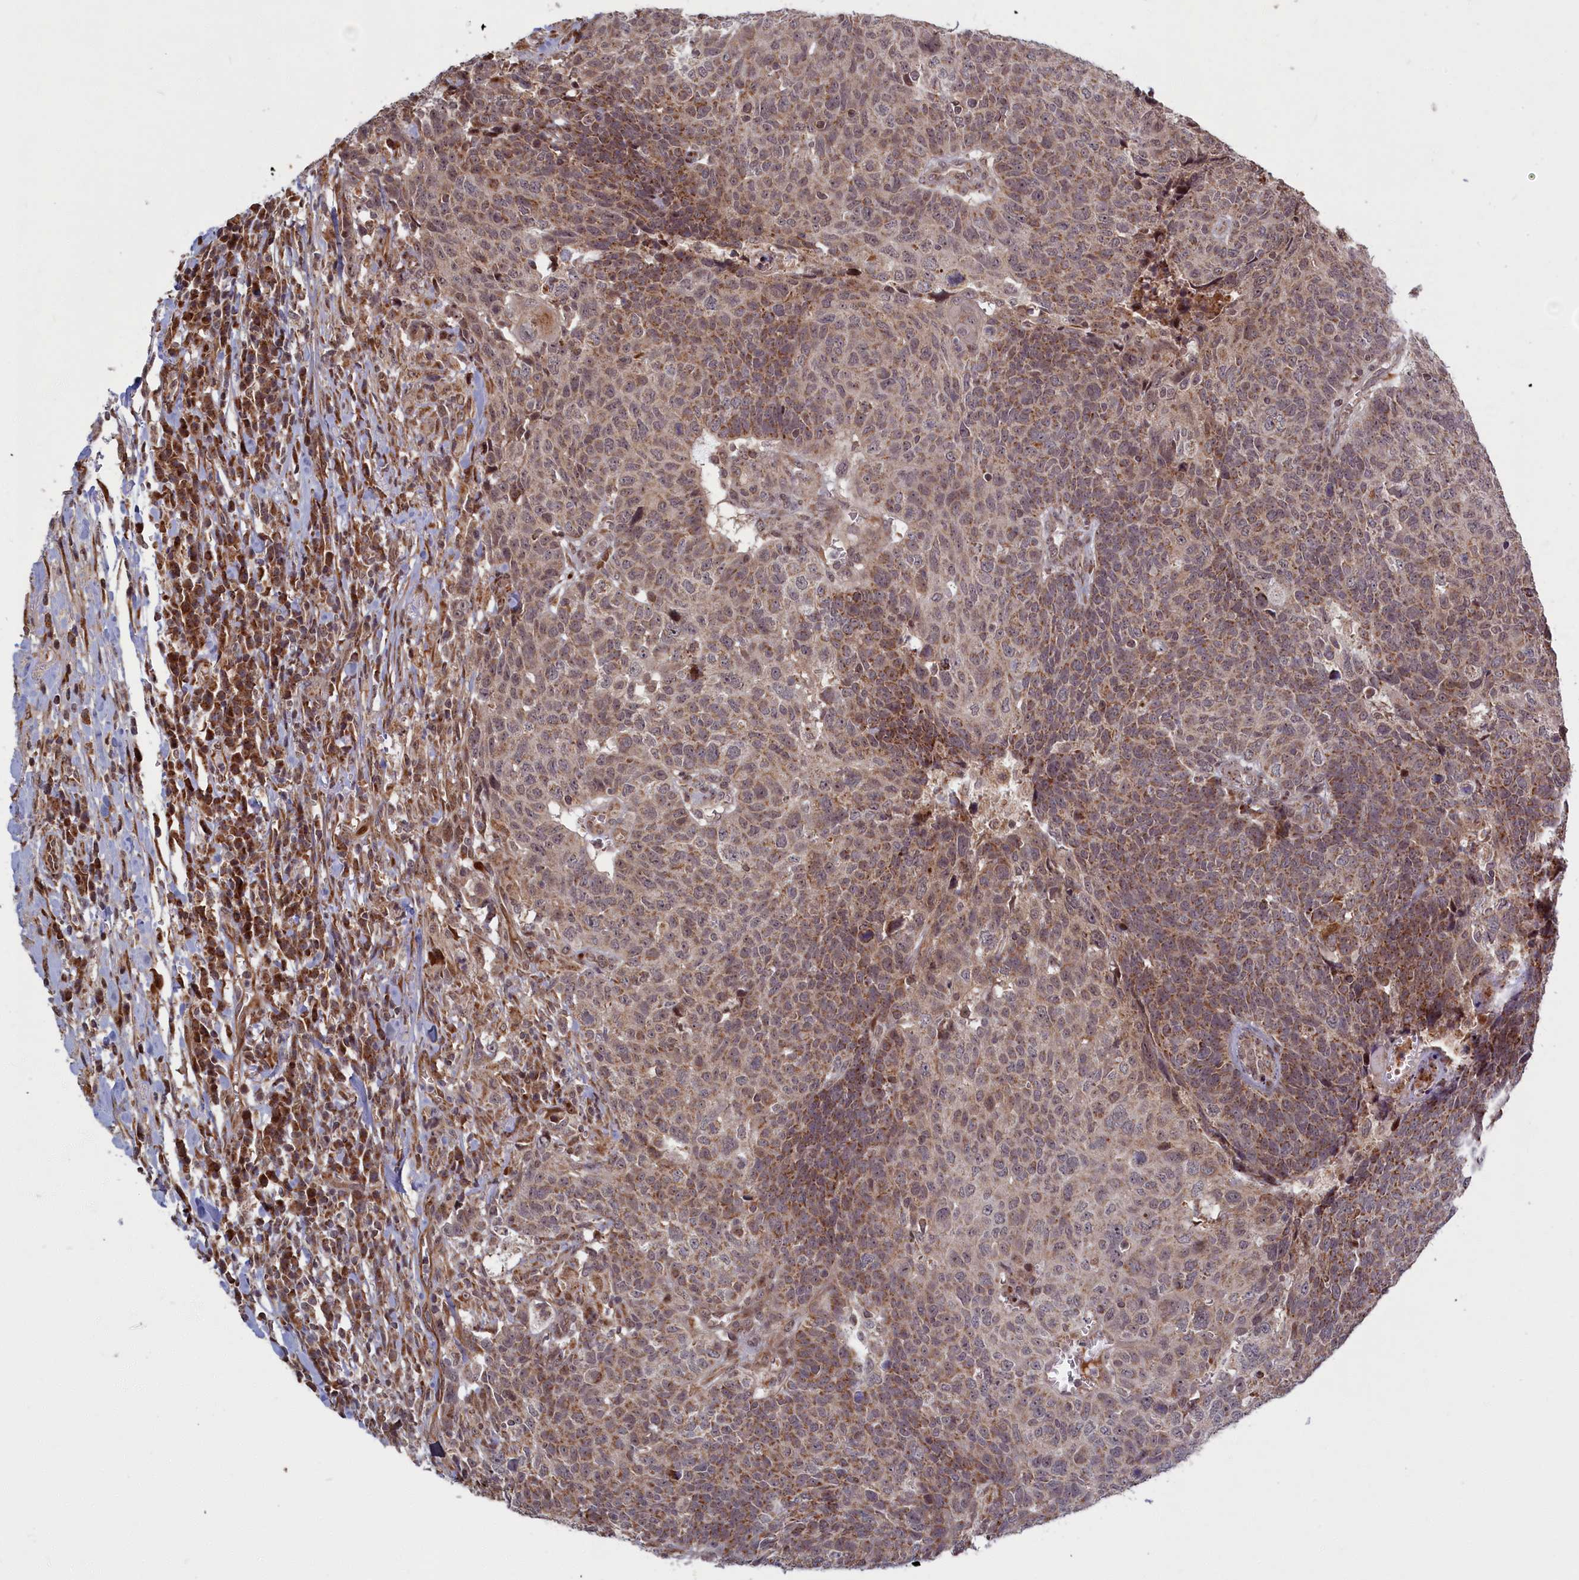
{"staining": {"intensity": "moderate", "quantity": ">75%", "location": "cytoplasmic/membranous,nuclear"}, "tissue": "head and neck cancer", "cell_type": "Tumor cells", "image_type": "cancer", "snomed": [{"axis": "morphology", "description": "Squamous cell carcinoma, NOS"}, {"axis": "topography", "description": "Head-Neck"}], "caption": "Human head and neck cancer (squamous cell carcinoma) stained with a brown dye shows moderate cytoplasmic/membranous and nuclear positive positivity in about >75% of tumor cells.", "gene": "PLA2G10", "patient": {"sex": "male", "age": 66}}